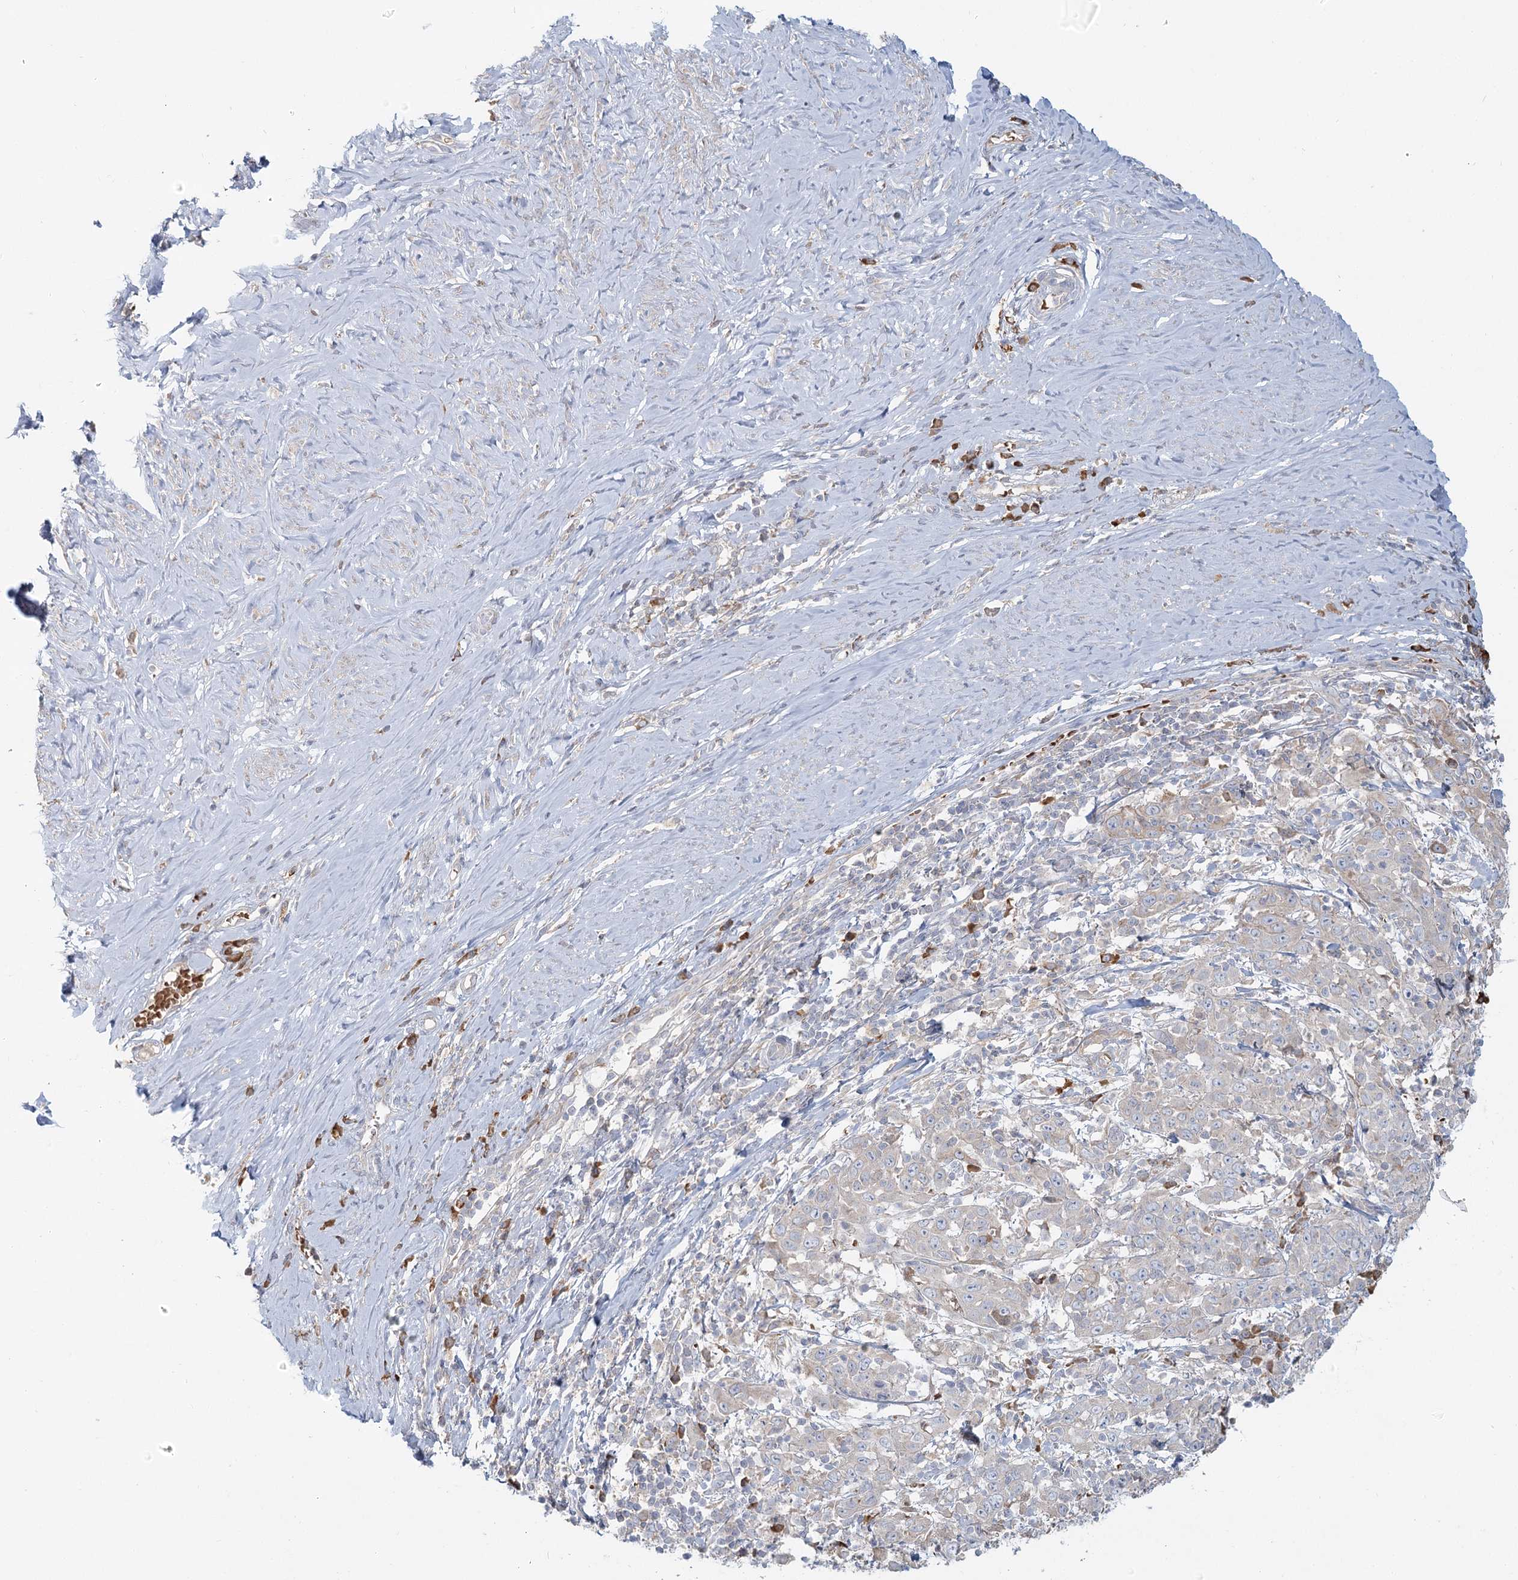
{"staining": {"intensity": "negative", "quantity": "none", "location": "none"}, "tissue": "cervical cancer", "cell_type": "Tumor cells", "image_type": "cancer", "snomed": [{"axis": "morphology", "description": "Squamous cell carcinoma, NOS"}, {"axis": "topography", "description": "Cervix"}], "caption": "Tumor cells show no significant positivity in cervical cancer. The staining was performed using DAB (3,3'-diaminobenzidine) to visualize the protein expression in brown, while the nuclei were stained in blue with hematoxylin (Magnification: 20x).", "gene": "ANKRD16", "patient": {"sex": "female", "age": 46}}